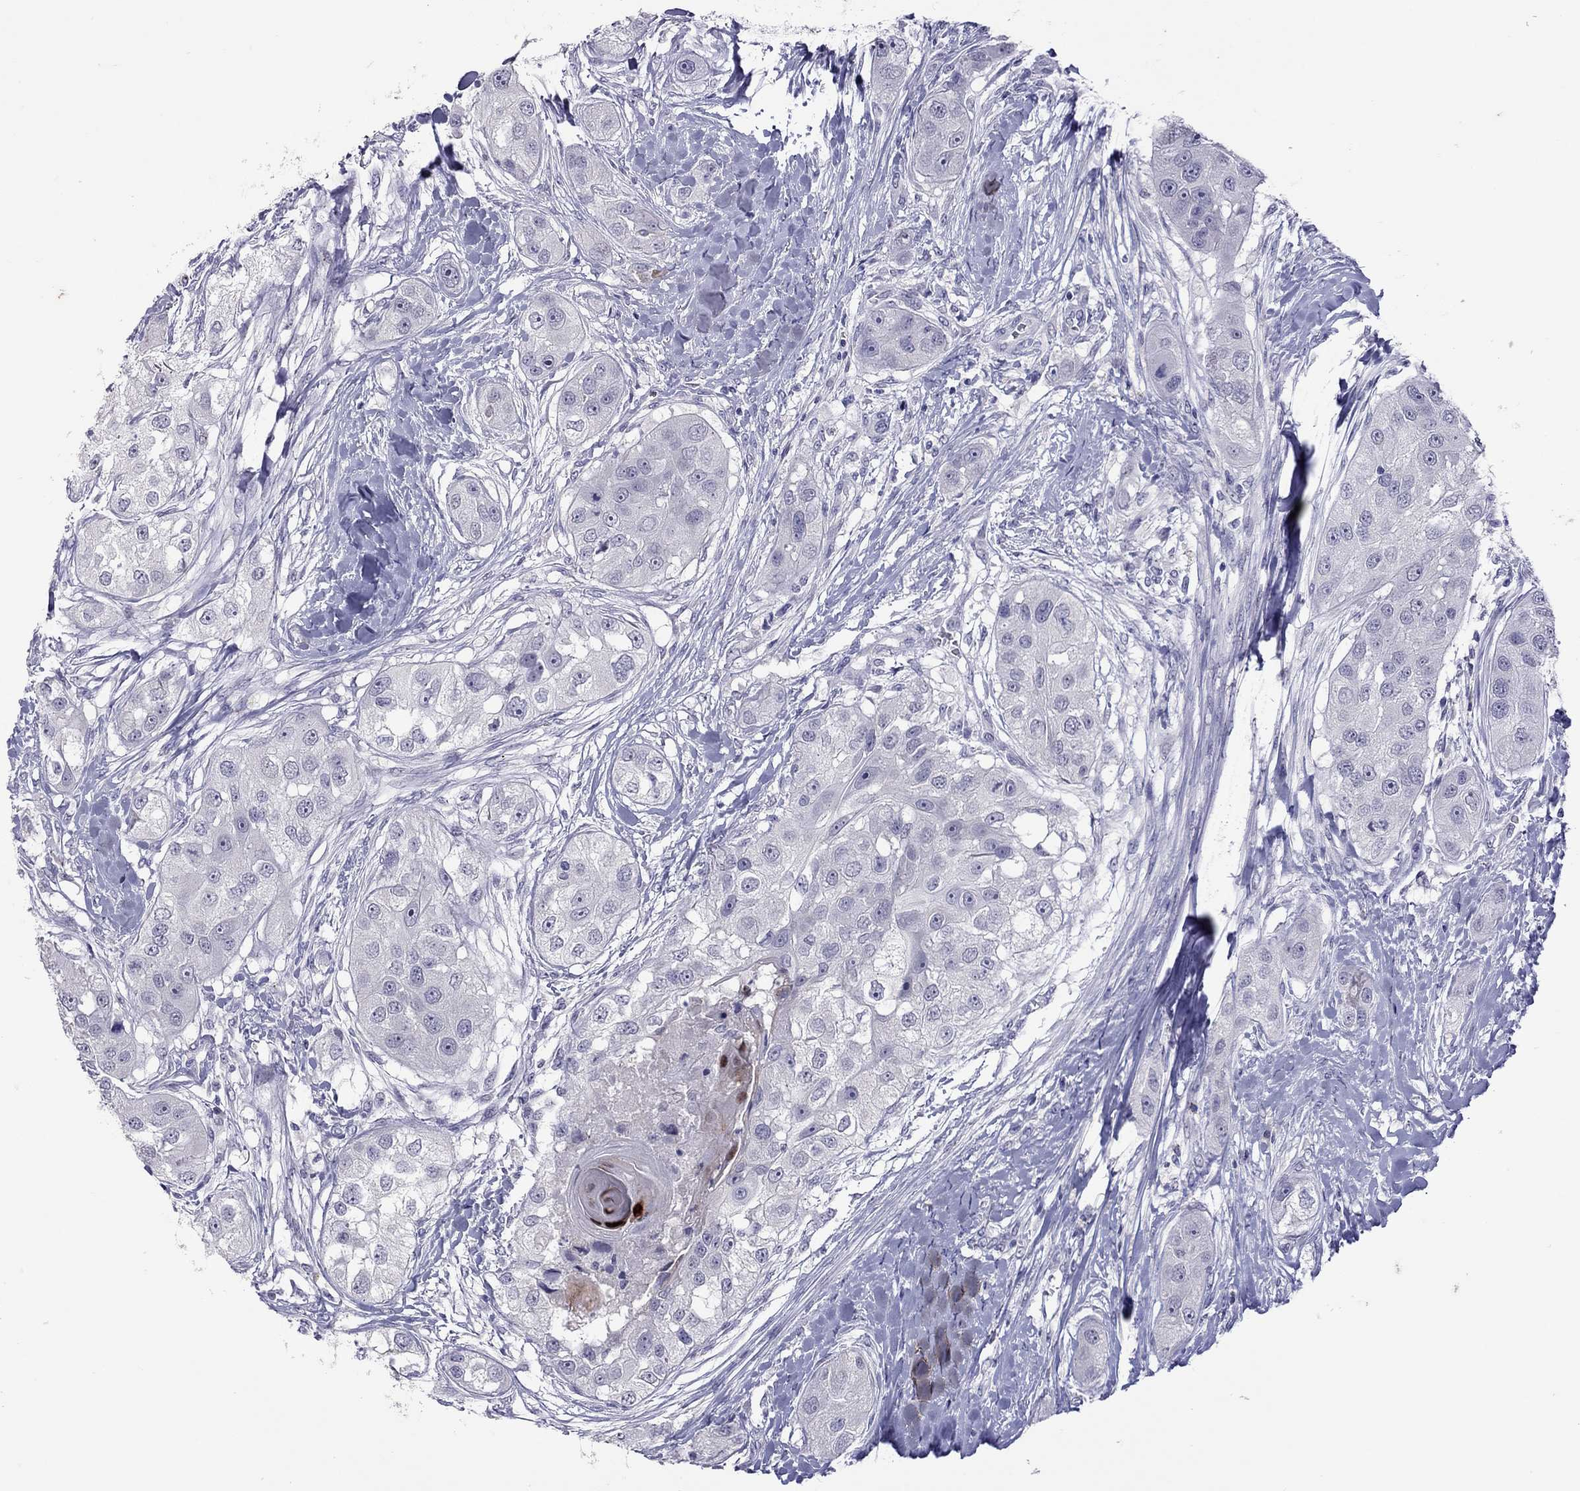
{"staining": {"intensity": "negative", "quantity": "none", "location": "none"}, "tissue": "head and neck cancer", "cell_type": "Tumor cells", "image_type": "cancer", "snomed": [{"axis": "morphology", "description": "Normal tissue, NOS"}, {"axis": "morphology", "description": "Squamous cell carcinoma, NOS"}, {"axis": "topography", "description": "Skeletal muscle"}, {"axis": "topography", "description": "Head-Neck"}], "caption": "Head and neck squamous cell carcinoma was stained to show a protein in brown. There is no significant expression in tumor cells. Nuclei are stained in blue.", "gene": "SLAMF1", "patient": {"sex": "male", "age": 51}}